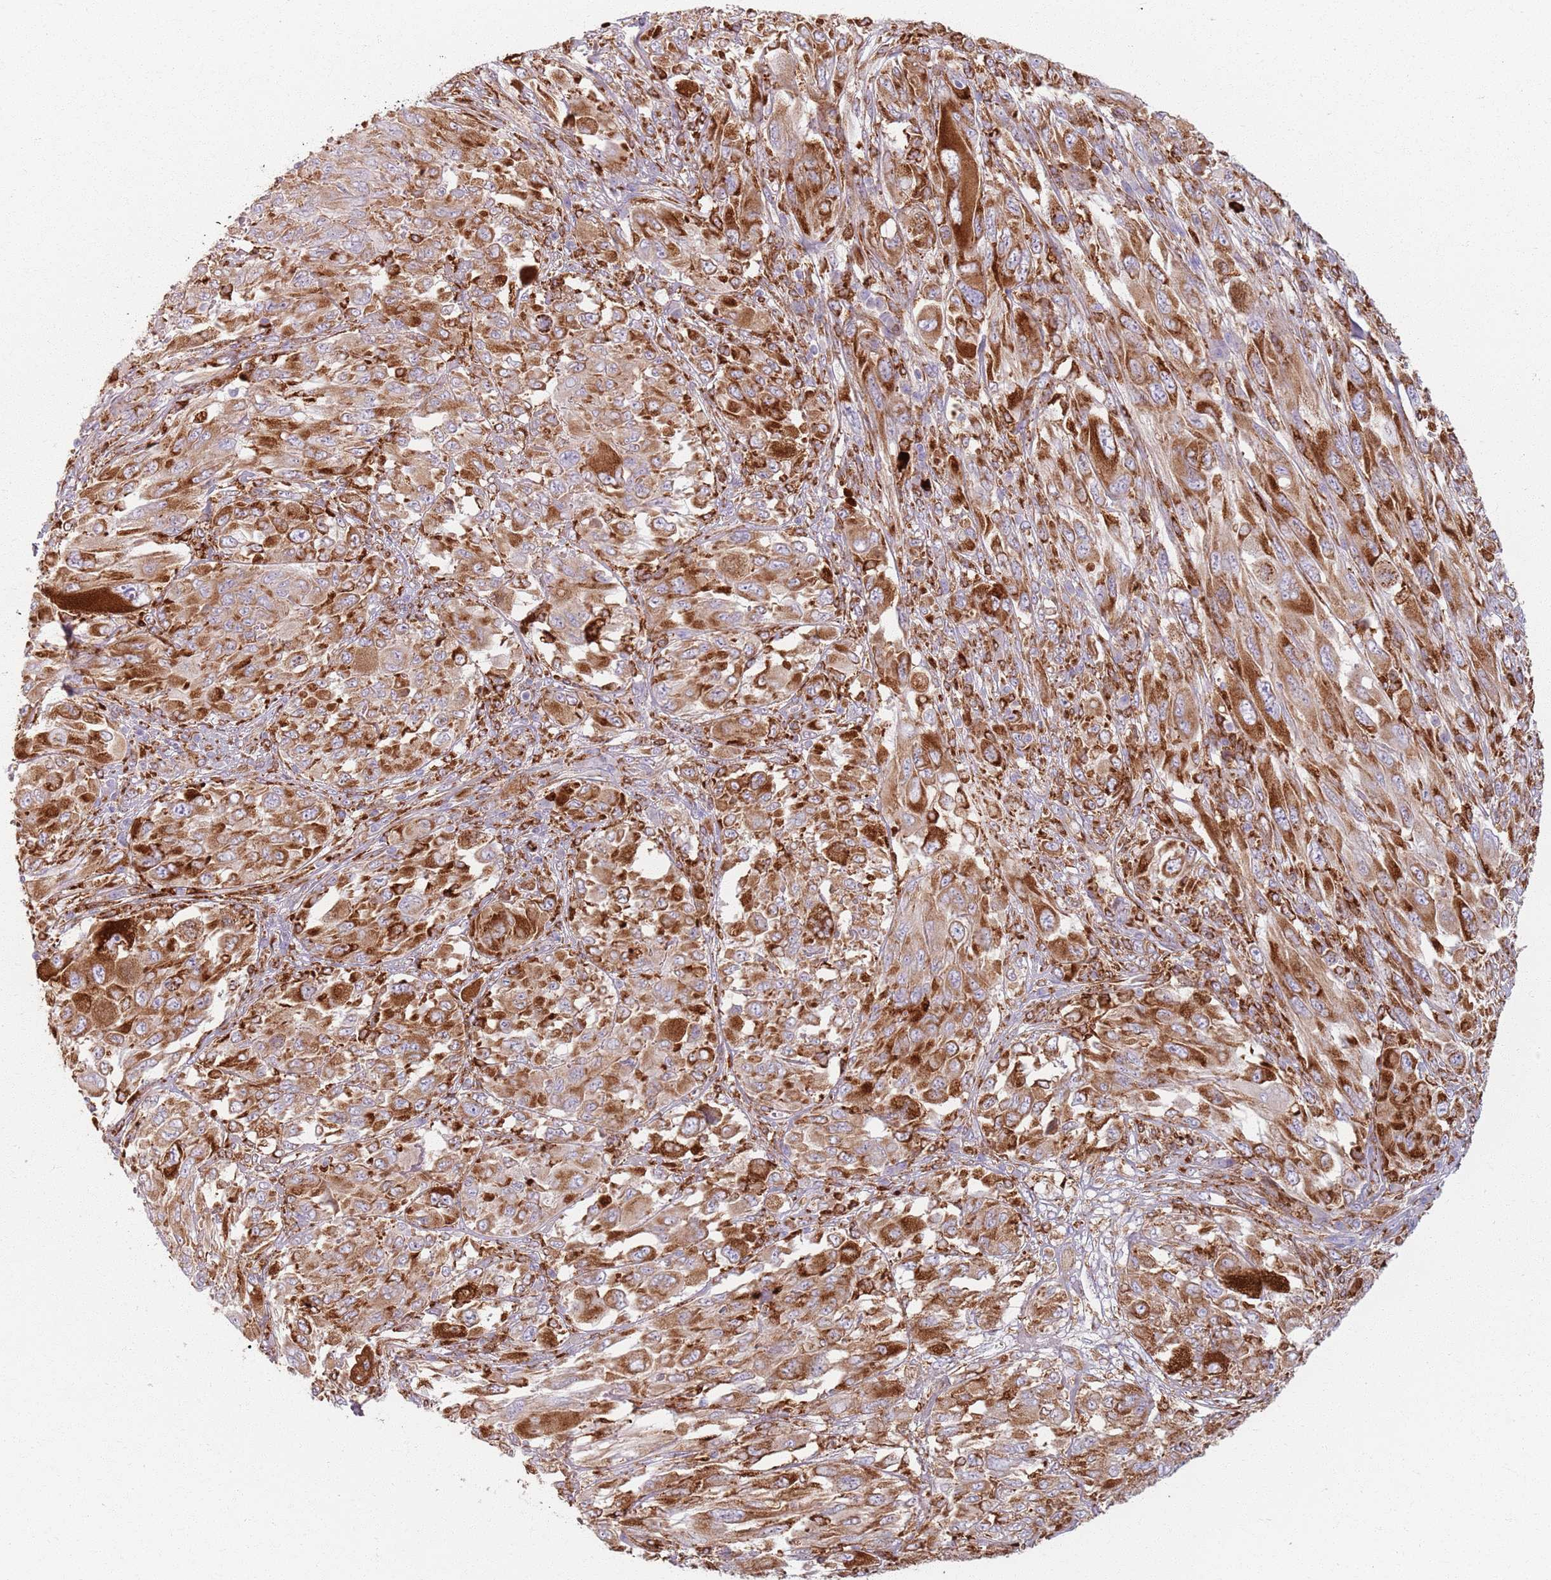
{"staining": {"intensity": "strong", "quantity": ">75%", "location": "cytoplasmic/membranous"}, "tissue": "melanoma", "cell_type": "Tumor cells", "image_type": "cancer", "snomed": [{"axis": "morphology", "description": "Malignant melanoma, NOS"}, {"axis": "topography", "description": "Skin"}], "caption": "A histopathology image of melanoma stained for a protein reveals strong cytoplasmic/membranous brown staining in tumor cells.", "gene": "COLGALT1", "patient": {"sex": "female", "age": 91}}